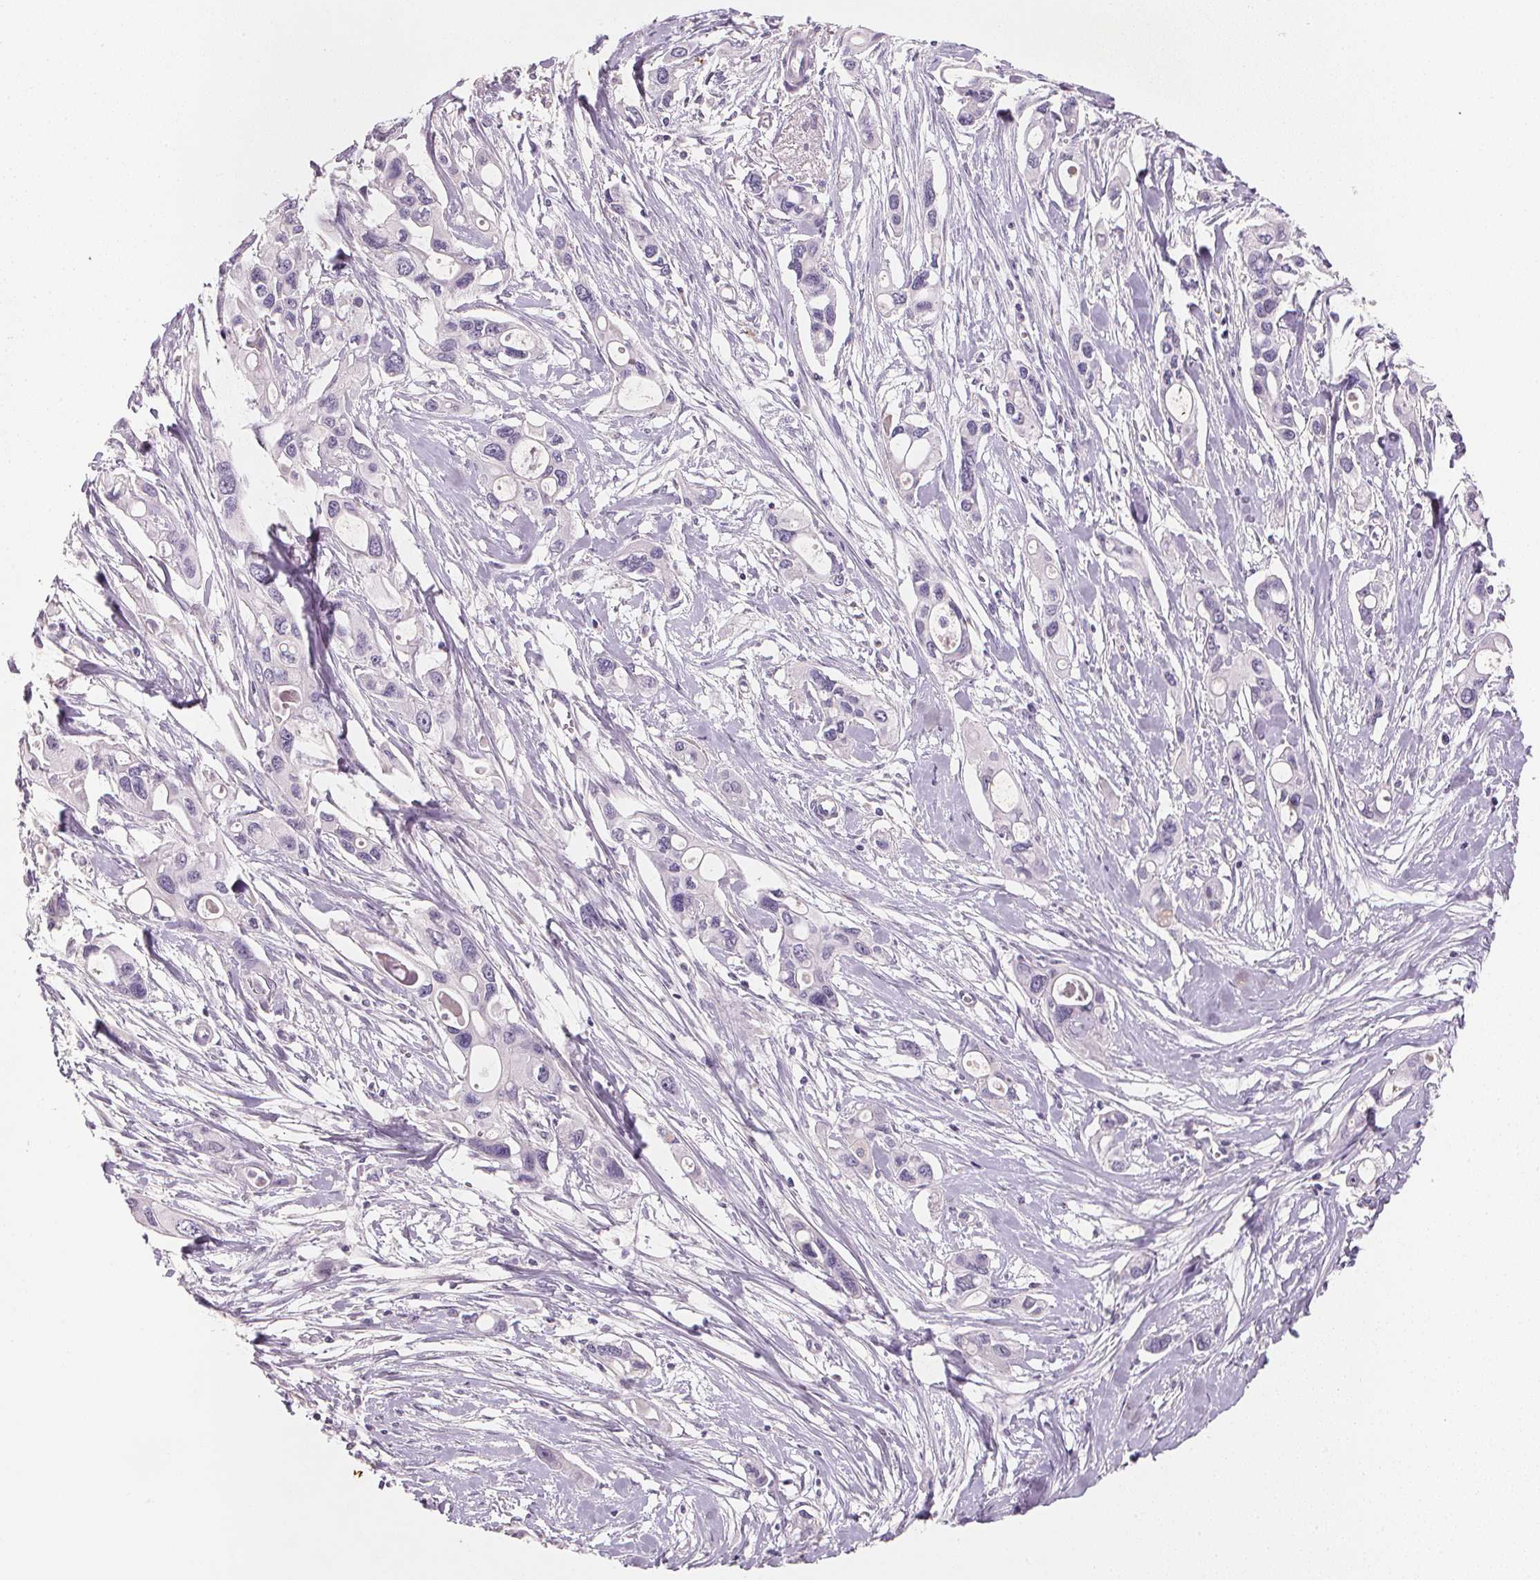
{"staining": {"intensity": "negative", "quantity": "none", "location": "none"}, "tissue": "pancreatic cancer", "cell_type": "Tumor cells", "image_type": "cancer", "snomed": [{"axis": "morphology", "description": "Adenocarcinoma, NOS"}, {"axis": "topography", "description": "Pancreas"}], "caption": "Immunohistochemical staining of human adenocarcinoma (pancreatic) shows no significant staining in tumor cells.", "gene": "CXCL5", "patient": {"sex": "male", "age": 60}}